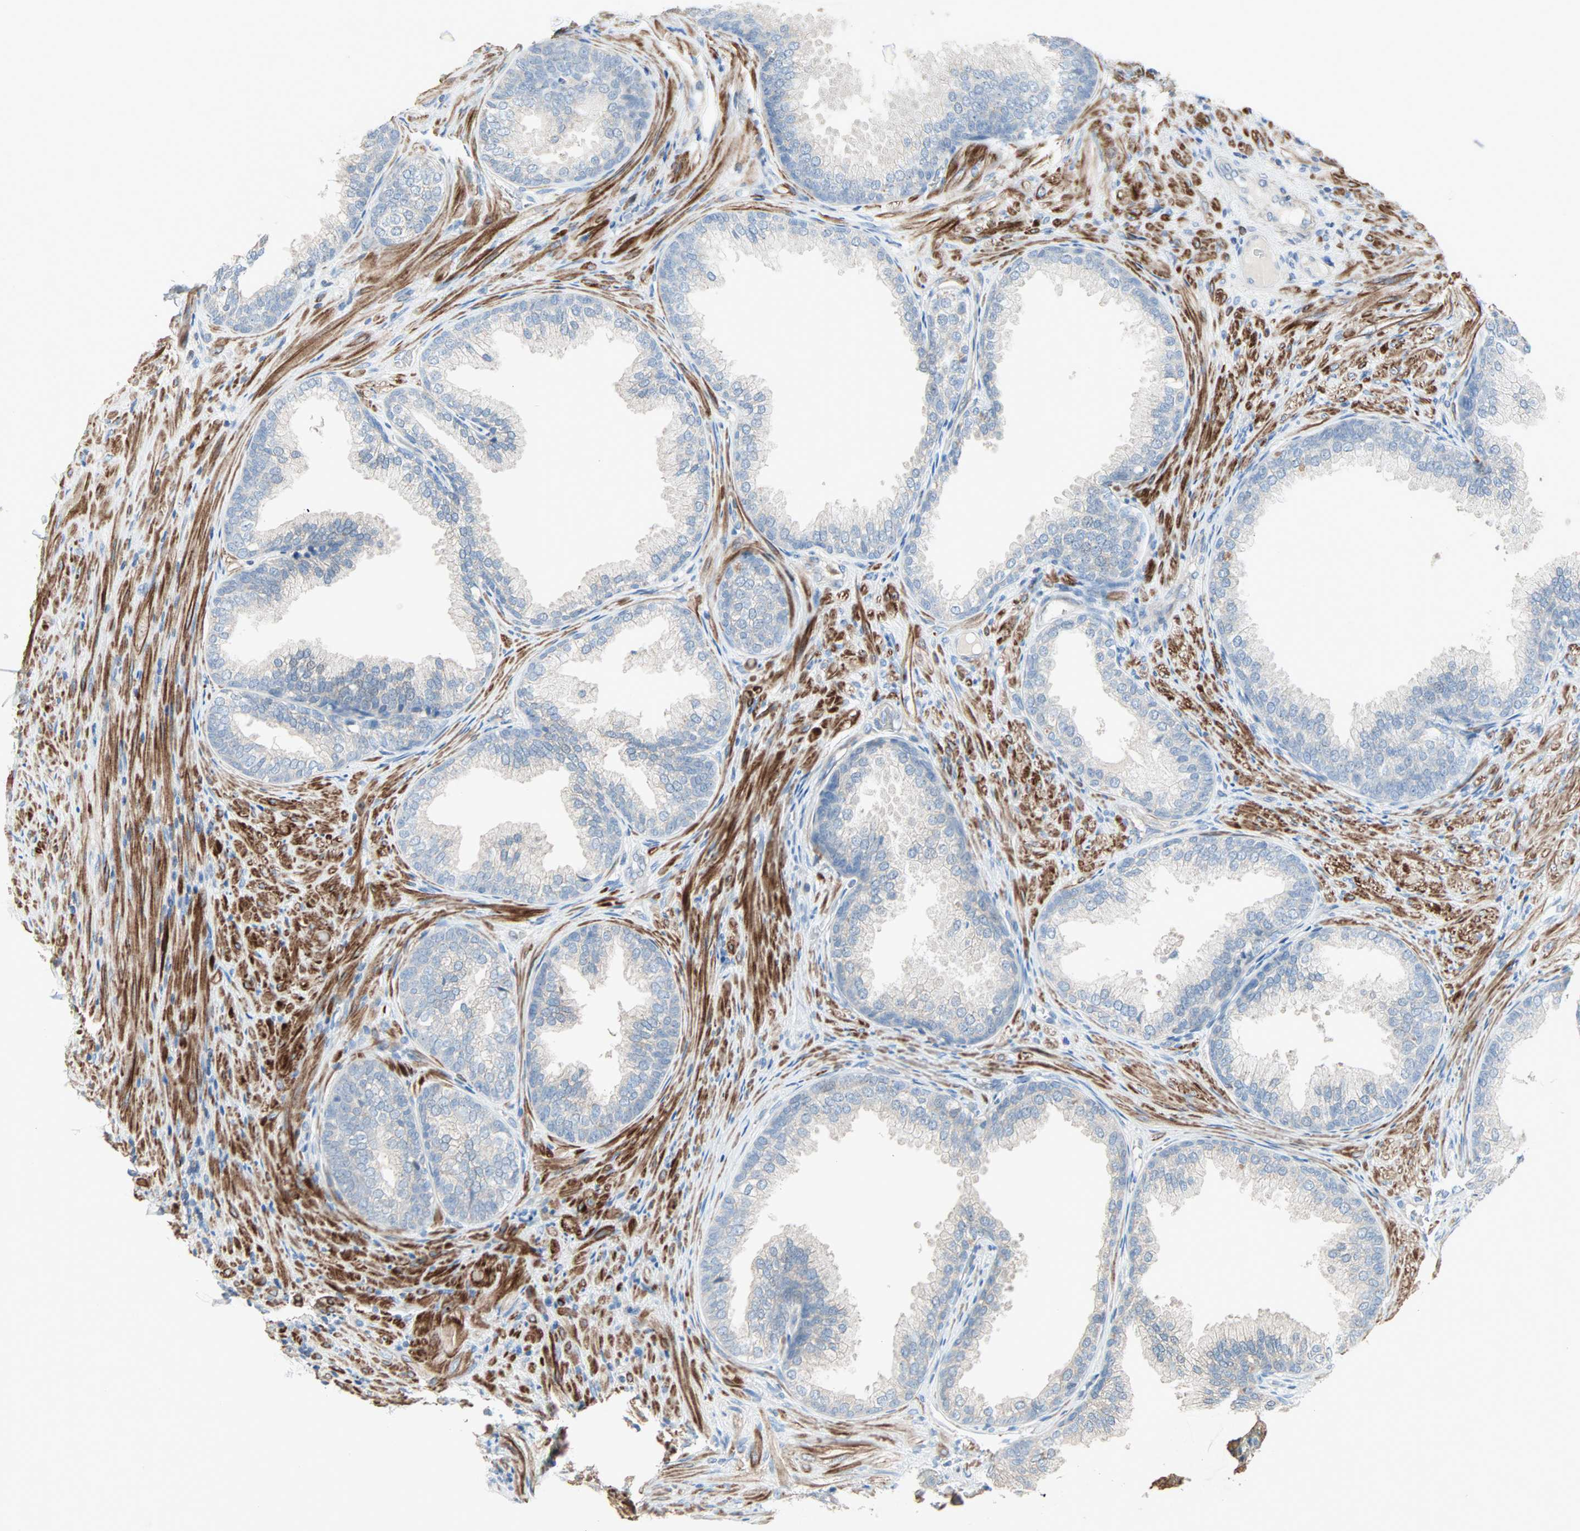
{"staining": {"intensity": "negative", "quantity": "none", "location": "none"}, "tissue": "prostate", "cell_type": "Glandular cells", "image_type": "normal", "snomed": [{"axis": "morphology", "description": "Normal tissue, NOS"}, {"axis": "topography", "description": "Prostate"}], "caption": "Immunohistochemistry of benign human prostate reveals no expression in glandular cells.", "gene": "ACVRL1", "patient": {"sex": "male", "age": 76}}